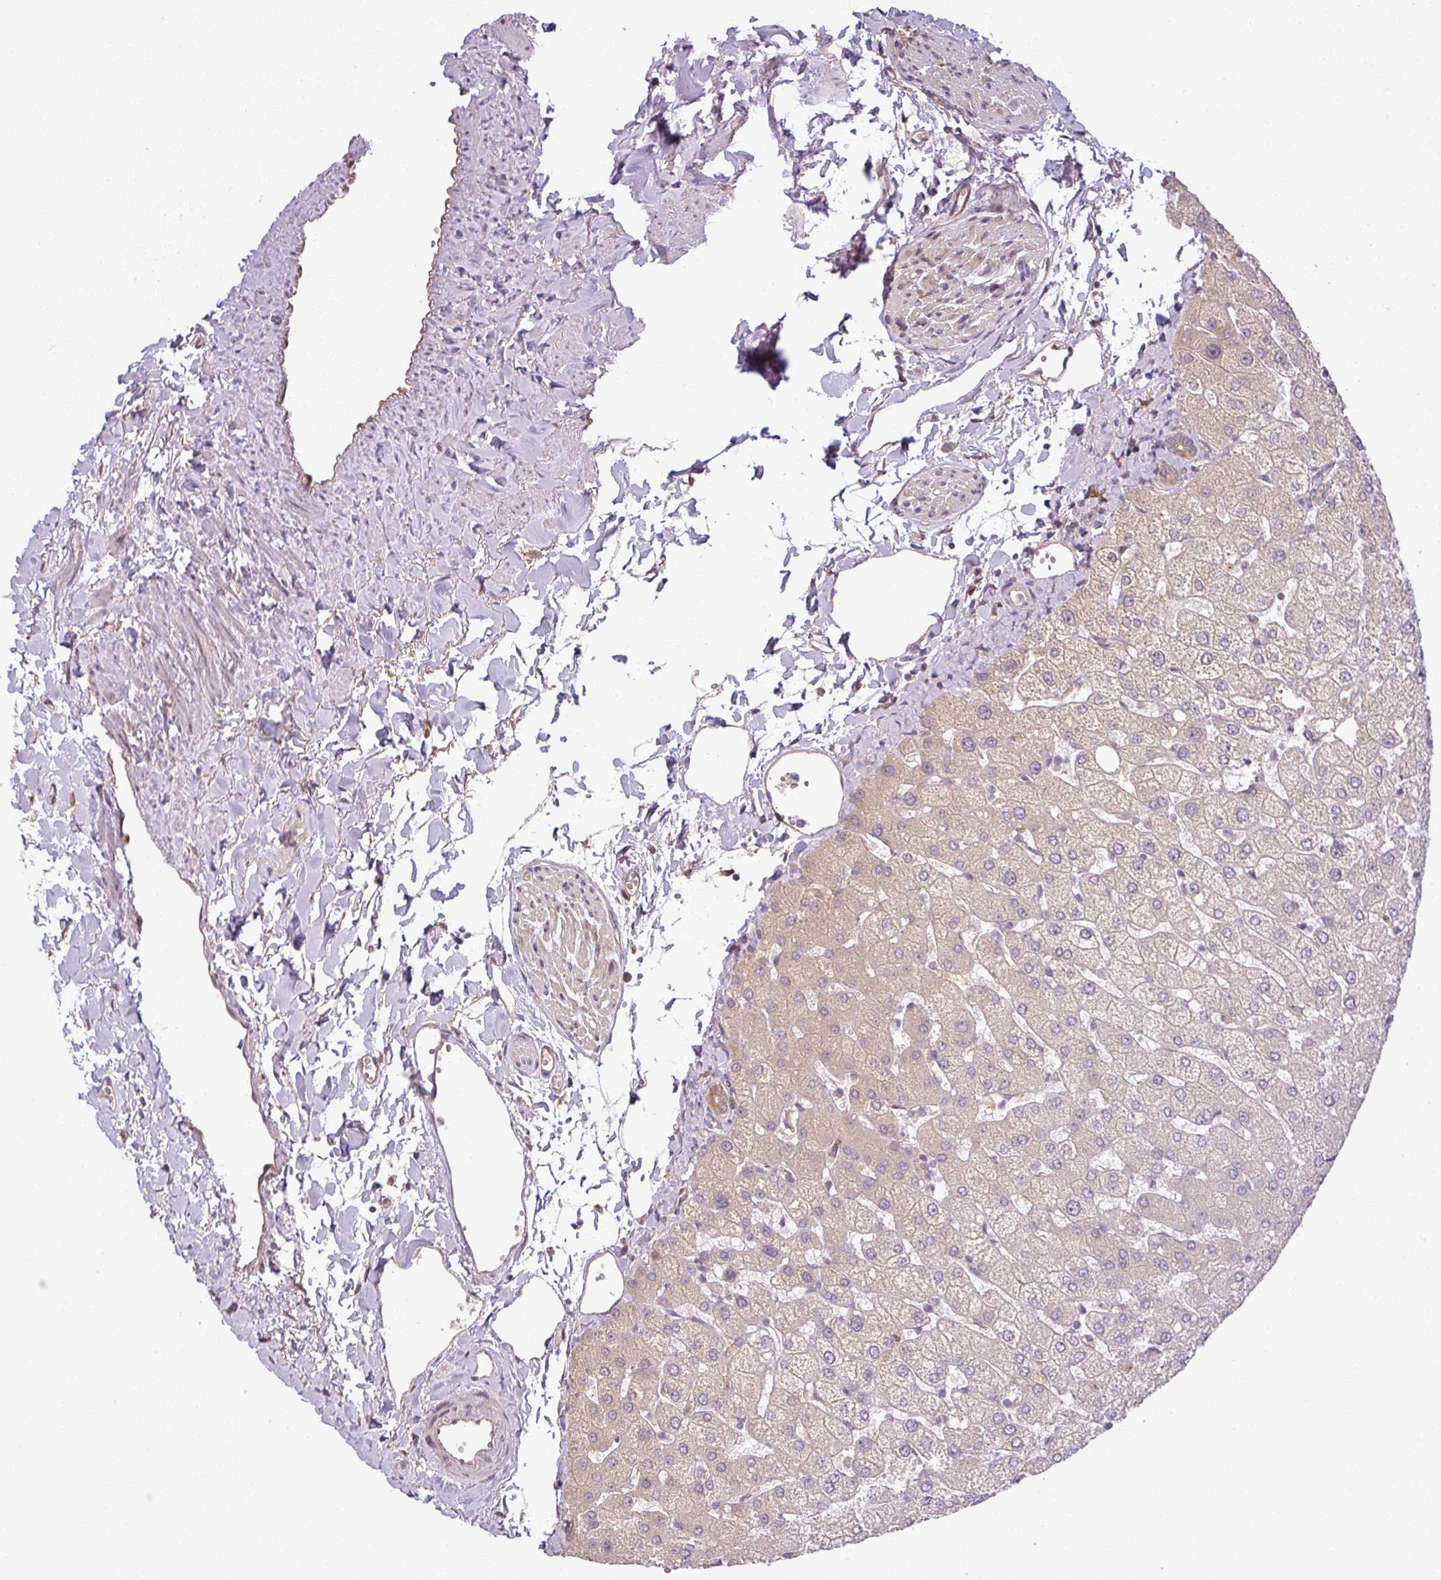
{"staining": {"intensity": "negative", "quantity": "none", "location": "none"}, "tissue": "liver", "cell_type": "Cholangiocytes", "image_type": "normal", "snomed": [{"axis": "morphology", "description": "Normal tissue, NOS"}, {"axis": "topography", "description": "Liver"}], "caption": "An IHC image of normal liver is shown. There is no staining in cholangiocytes of liver.", "gene": "RNF31", "patient": {"sex": "female", "age": 54}}